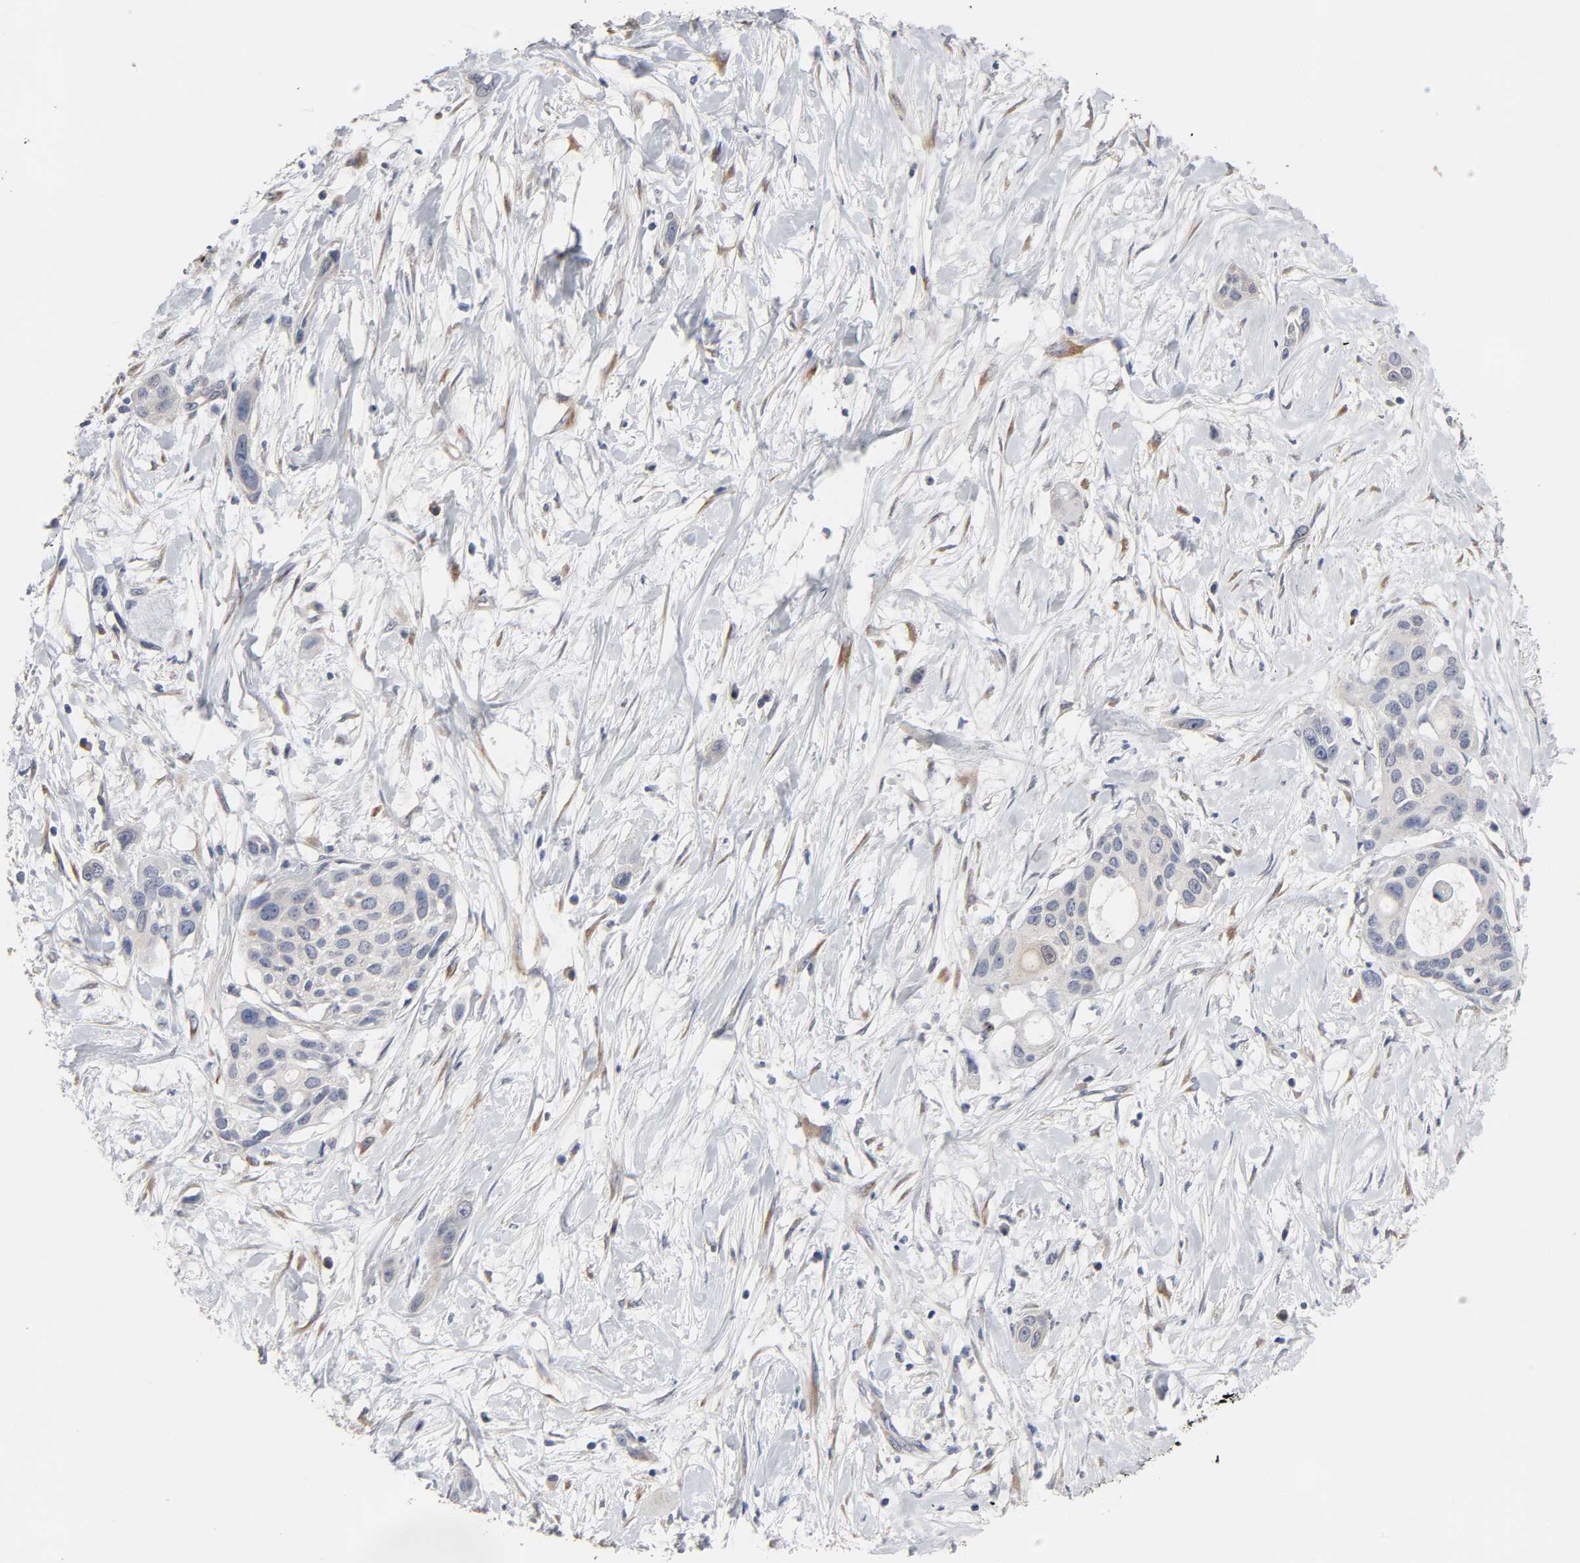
{"staining": {"intensity": "negative", "quantity": "none", "location": "none"}, "tissue": "pancreatic cancer", "cell_type": "Tumor cells", "image_type": "cancer", "snomed": [{"axis": "morphology", "description": "Adenocarcinoma, NOS"}, {"axis": "topography", "description": "Pancreas"}], "caption": "This histopathology image is of pancreatic adenocarcinoma stained with immunohistochemistry (IHC) to label a protein in brown with the nuclei are counter-stained blue. There is no positivity in tumor cells.", "gene": "HDLBP", "patient": {"sex": "female", "age": 60}}